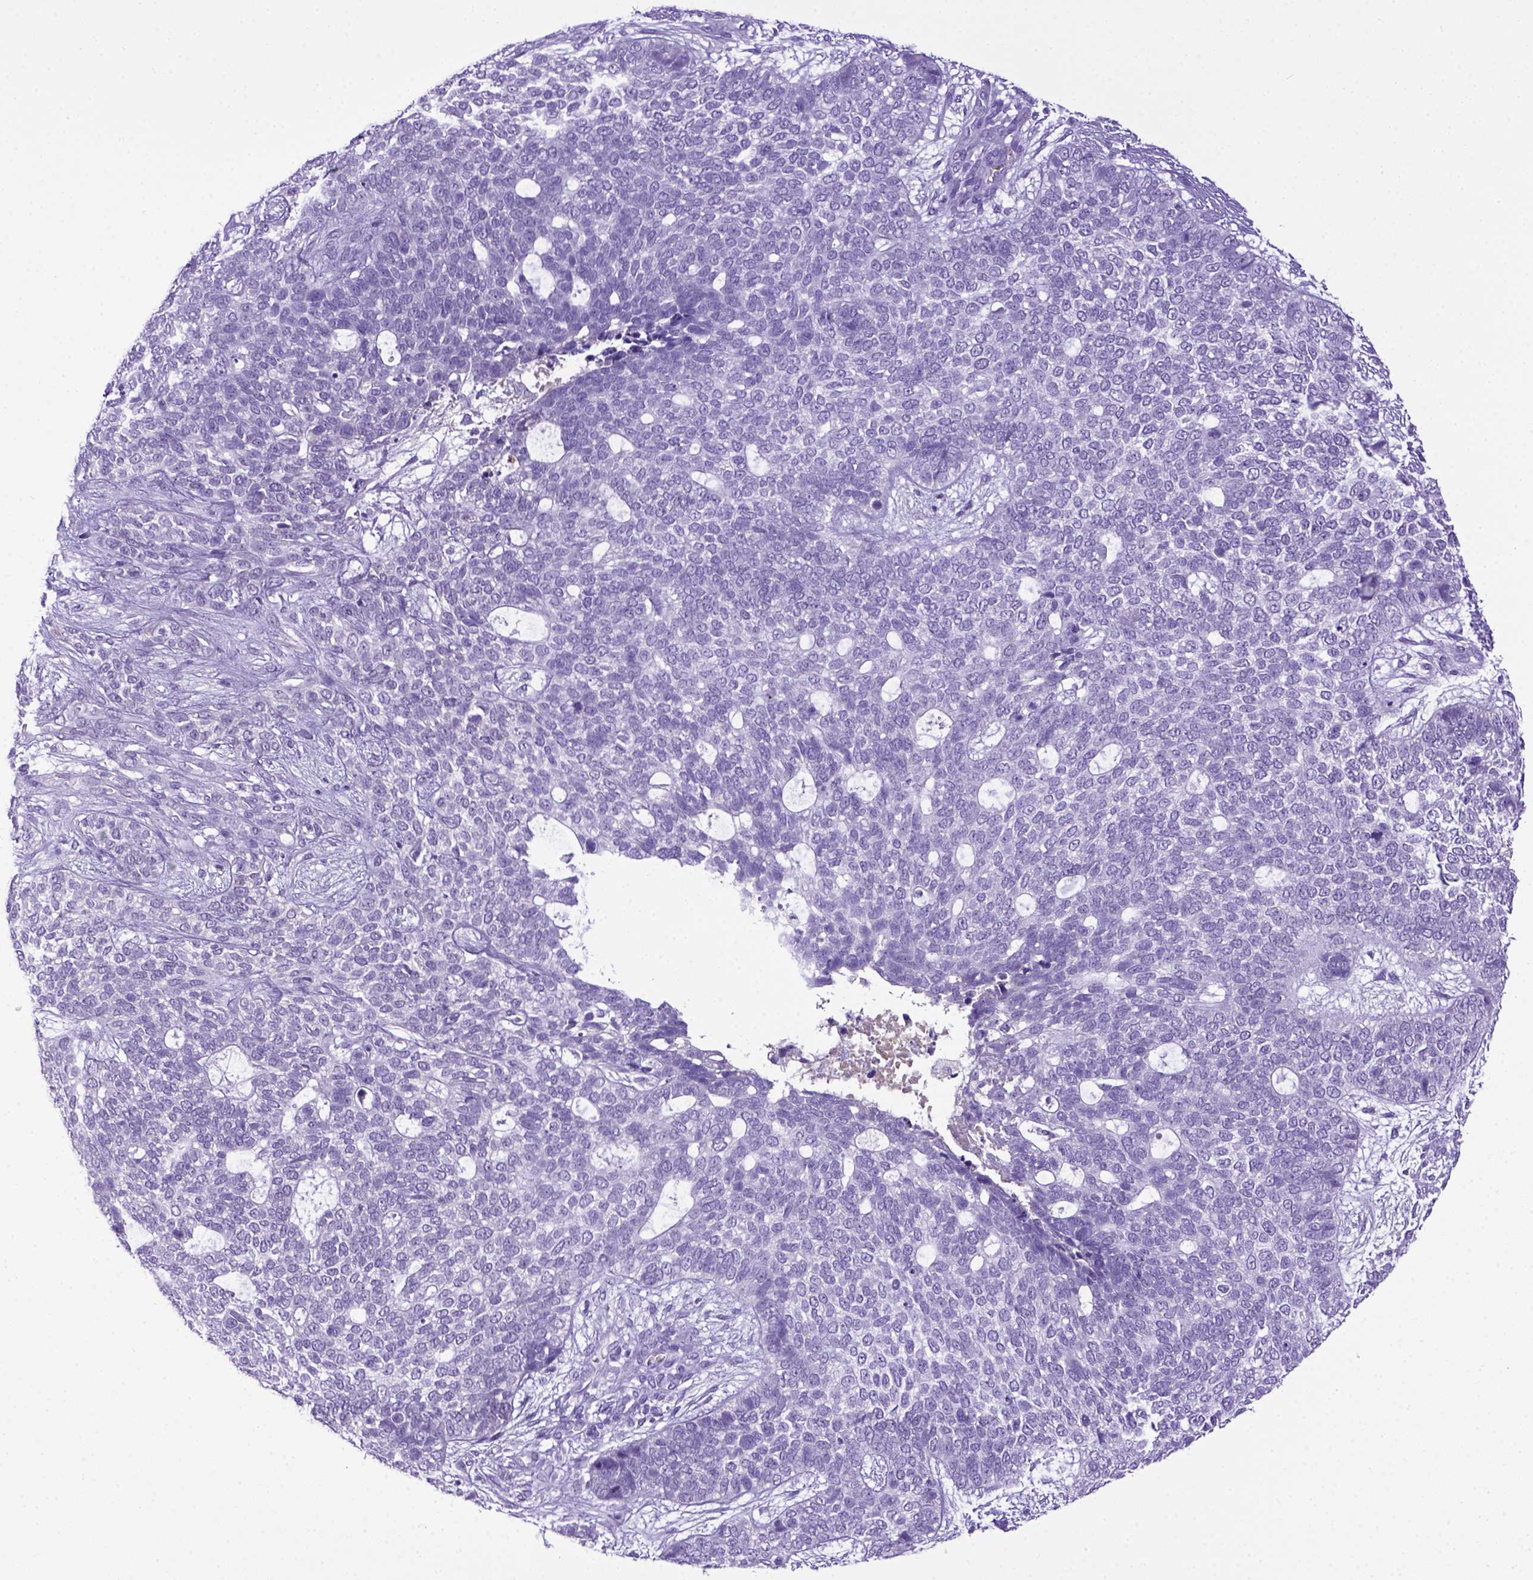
{"staining": {"intensity": "negative", "quantity": "none", "location": "none"}, "tissue": "skin cancer", "cell_type": "Tumor cells", "image_type": "cancer", "snomed": [{"axis": "morphology", "description": "Basal cell carcinoma"}, {"axis": "topography", "description": "Skin"}], "caption": "The image demonstrates no significant positivity in tumor cells of skin cancer.", "gene": "ITIH4", "patient": {"sex": "female", "age": 69}}